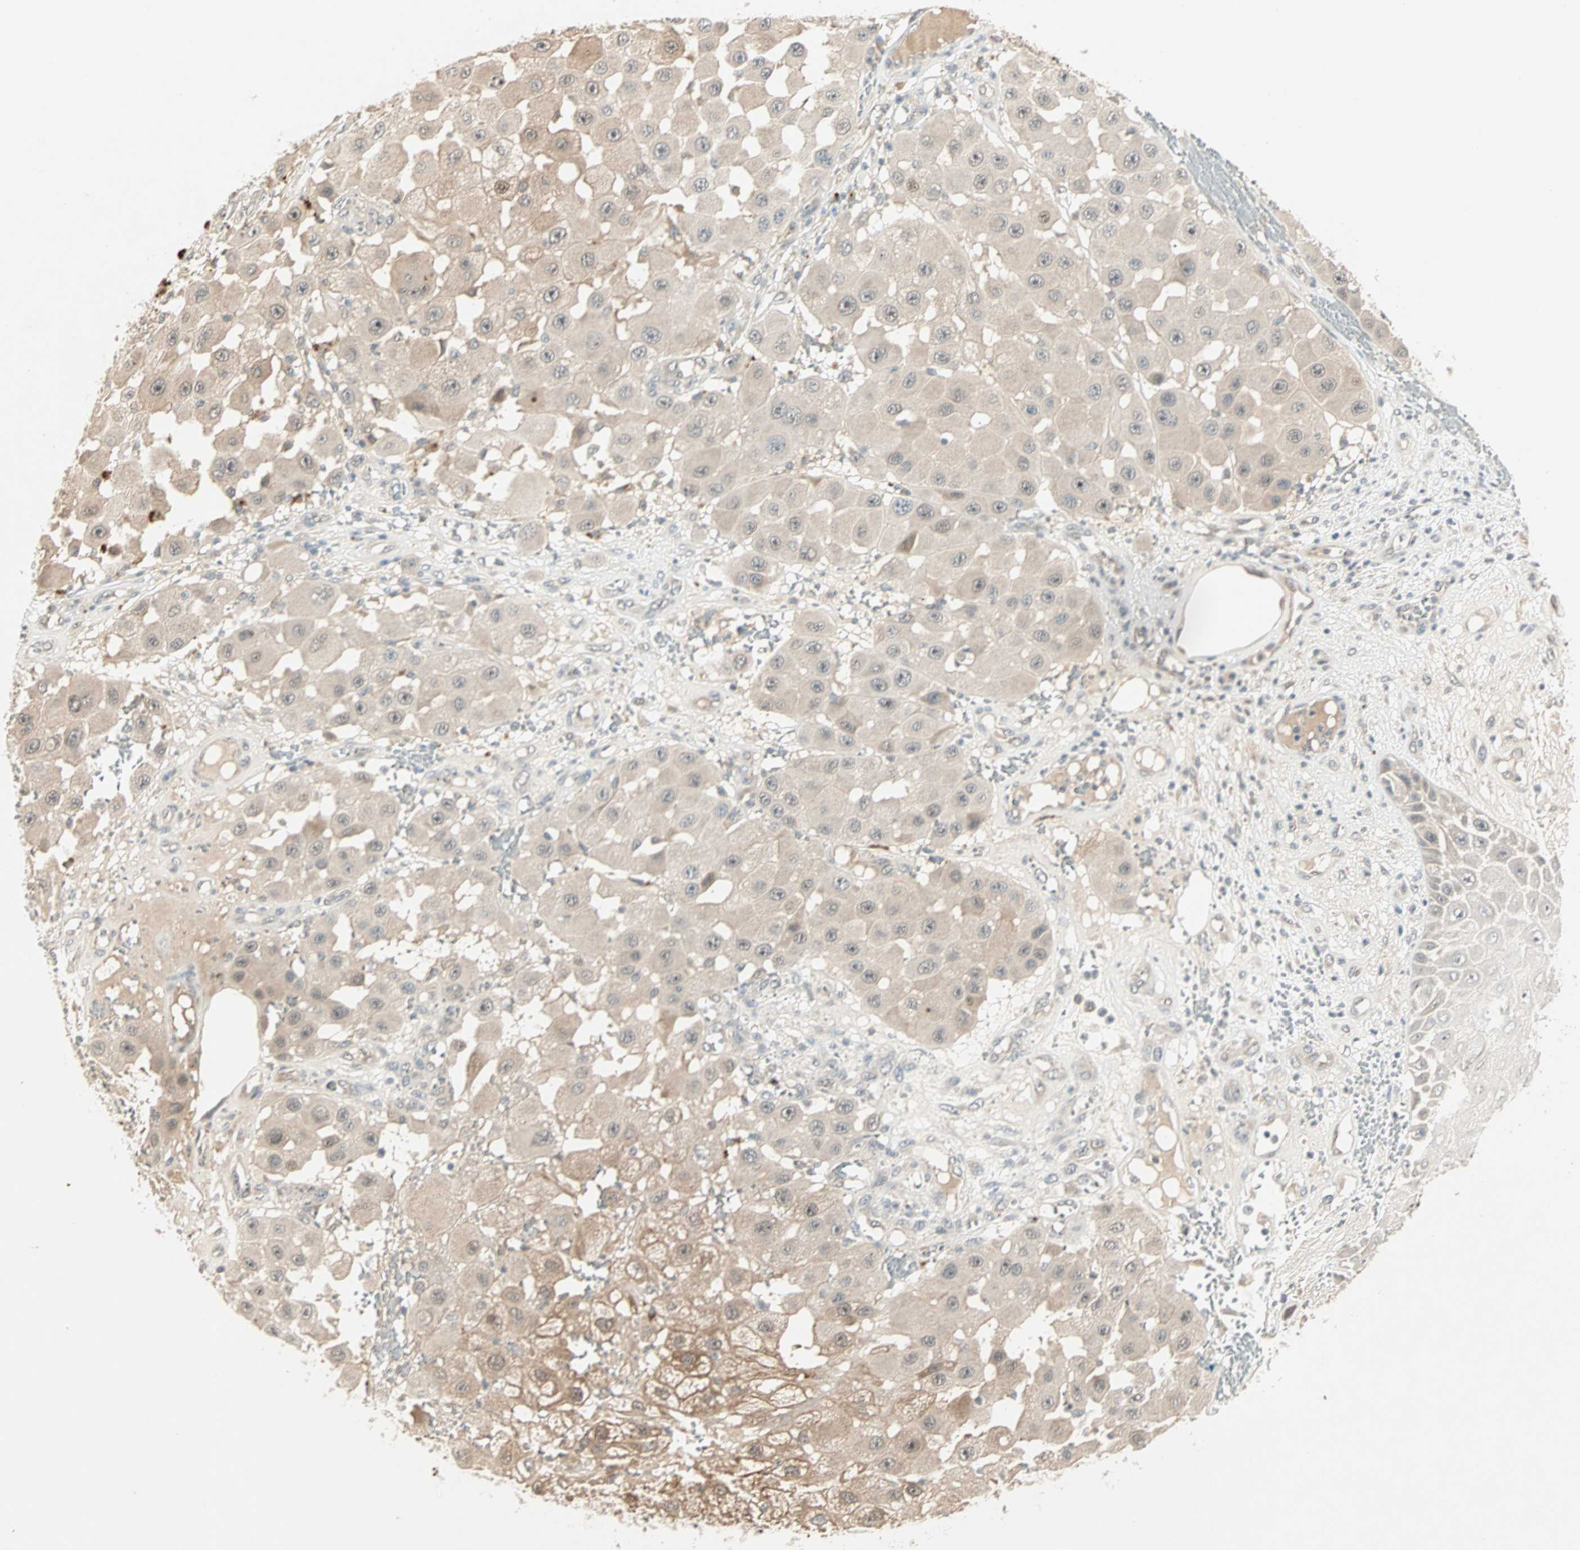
{"staining": {"intensity": "weak", "quantity": "25%-75%", "location": "cytoplasmic/membranous"}, "tissue": "melanoma", "cell_type": "Tumor cells", "image_type": "cancer", "snomed": [{"axis": "morphology", "description": "Malignant melanoma, NOS"}, {"axis": "topography", "description": "Skin"}], "caption": "Melanoma tissue shows weak cytoplasmic/membranous expression in approximately 25%-75% of tumor cells The staining is performed using DAB (3,3'-diaminobenzidine) brown chromogen to label protein expression. The nuclei are counter-stained blue using hematoxylin.", "gene": "ACSL5", "patient": {"sex": "female", "age": 81}}